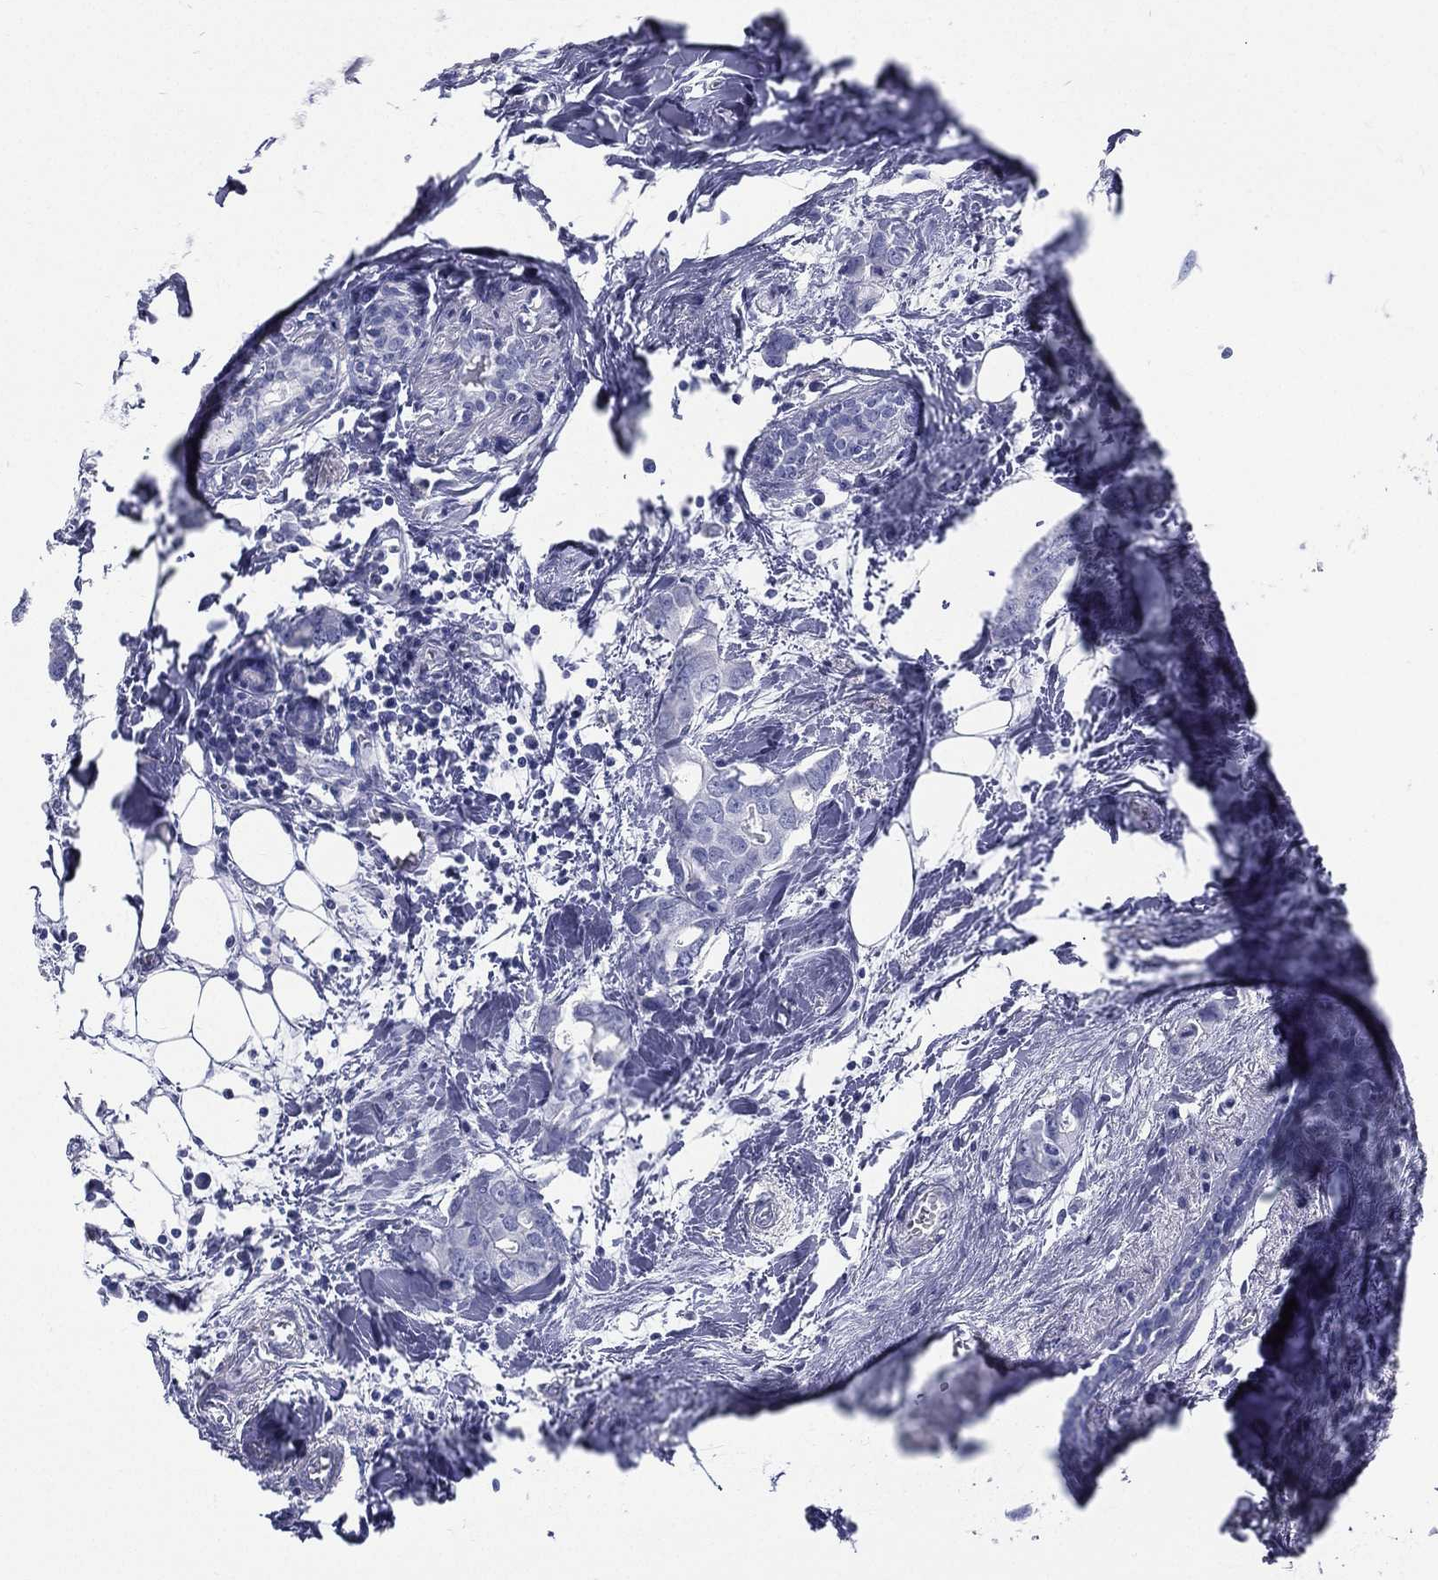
{"staining": {"intensity": "negative", "quantity": "none", "location": "none"}, "tissue": "breast cancer", "cell_type": "Tumor cells", "image_type": "cancer", "snomed": [{"axis": "morphology", "description": "Duct carcinoma"}, {"axis": "topography", "description": "Breast"}], "caption": "Immunohistochemistry (IHC) of human infiltrating ductal carcinoma (breast) displays no expression in tumor cells.", "gene": "RSPH4A", "patient": {"sex": "female", "age": 83}}